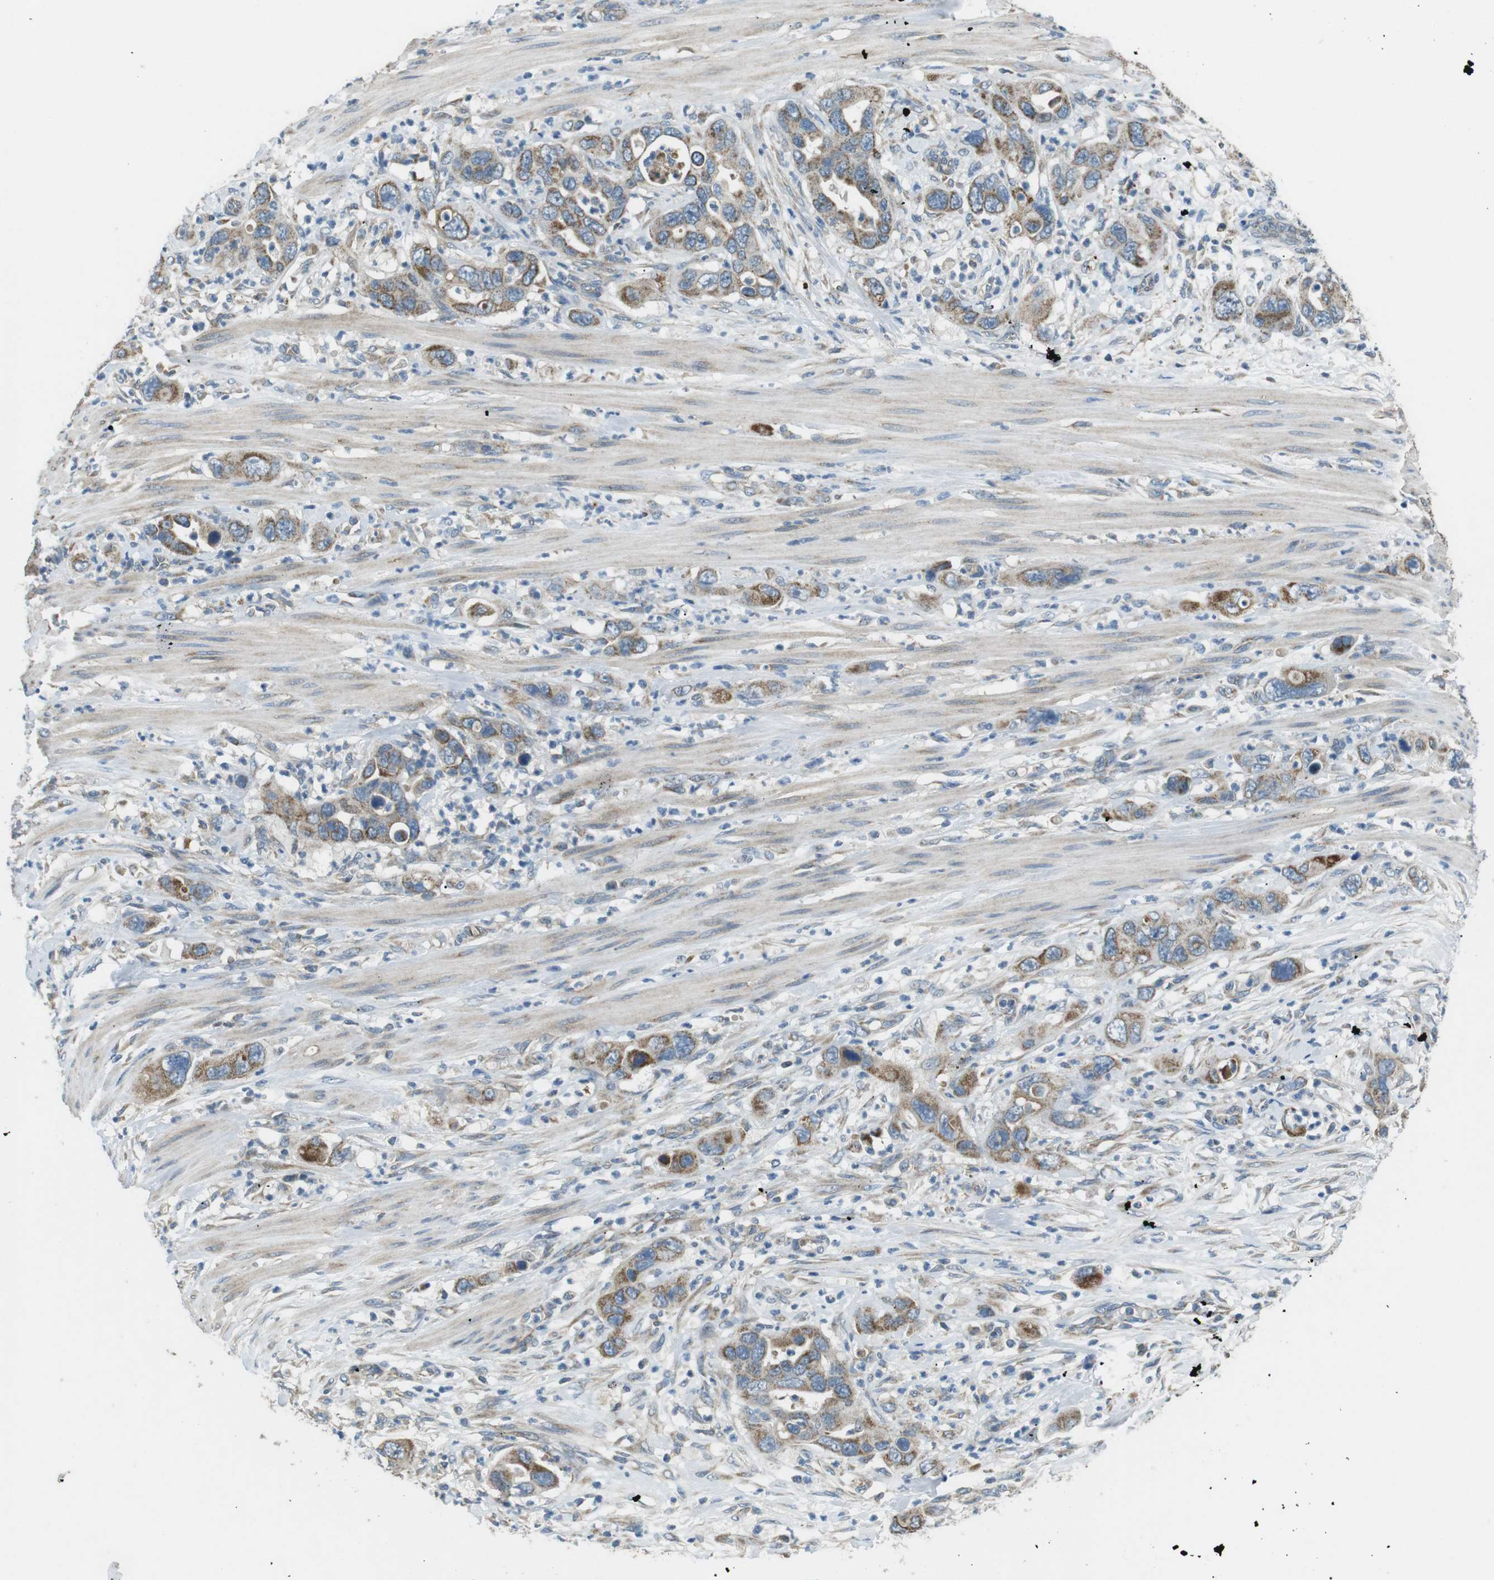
{"staining": {"intensity": "moderate", "quantity": "25%-75%", "location": "cytoplasmic/membranous"}, "tissue": "pancreatic cancer", "cell_type": "Tumor cells", "image_type": "cancer", "snomed": [{"axis": "morphology", "description": "Adenocarcinoma, NOS"}, {"axis": "topography", "description": "Pancreas"}], "caption": "Pancreatic cancer stained for a protein exhibits moderate cytoplasmic/membranous positivity in tumor cells.", "gene": "BACE1", "patient": {"sex": "female", "age": 71}}